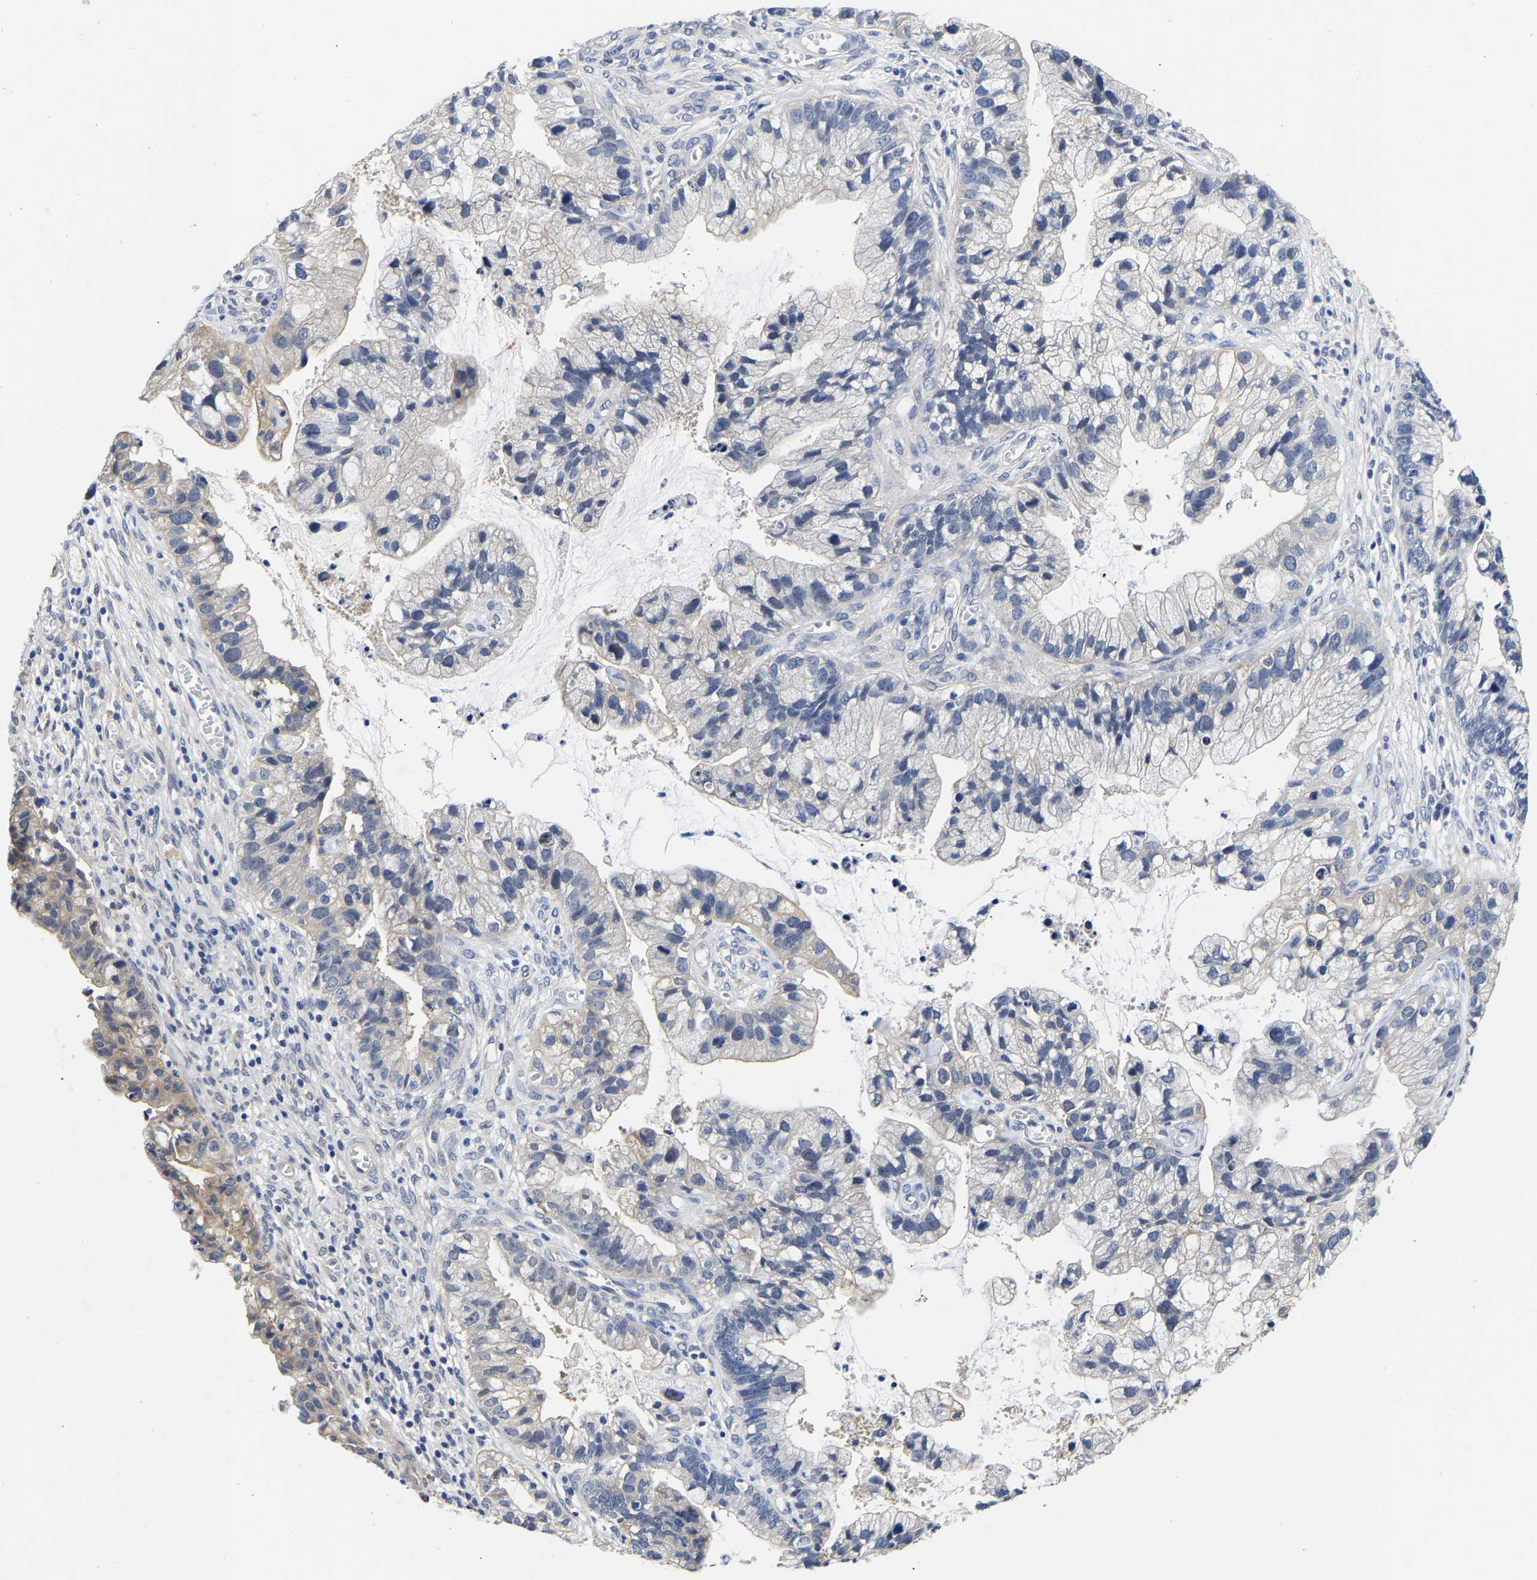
{"staining": {"intensity": "negative", "quantity": "none", "location": "none"}, "tissue": "cervical cancer", "cell_type": "Tumor cells", "image_type": "cancer", "snomed": [{"axis": "morphology", "description": "Adenocarcinoma, NOS"}, {"axis": "topography", "description": "Cervix"}], "caption": "This is an immunohistochemistry (IHC) photomicrograph of cervical cancer. There is no expression in tumor cells.", "gene": "CCDC6", "patient": {"sex": "female", "age": 44}}